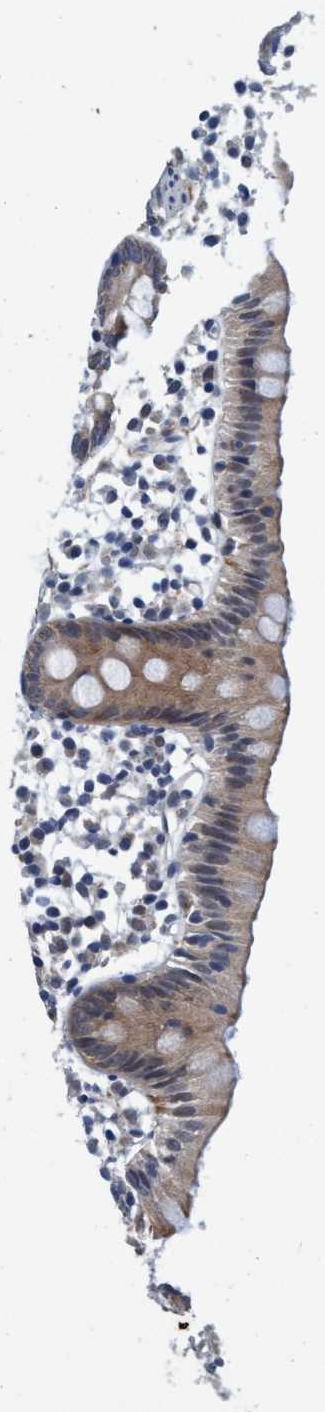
{"staining": {"intensity": "moderate", "quantity": ">75%", "location": "cytoplasmic/membranous"}, "tissue": "appendix", "cell_type": "Glandular cells", "image_type": "normal", "snomed": [{"axis": "morphology", "description": "Normal tissue, NOS"}, {"axis": "topography", "description": "Appendix"}], "caption": "Moderate cytoplasmic/membranous protein staining is seen in about >75% of glandular cells in appendix. The protein is stained brown, and the nuclei are stained in blue (DAB (3,3'-diaminobenzidine) IHC with brightfield microscopy, high magnification).", "gene": "PSMD12", "patient": {"sex": "female", "age": 20}}